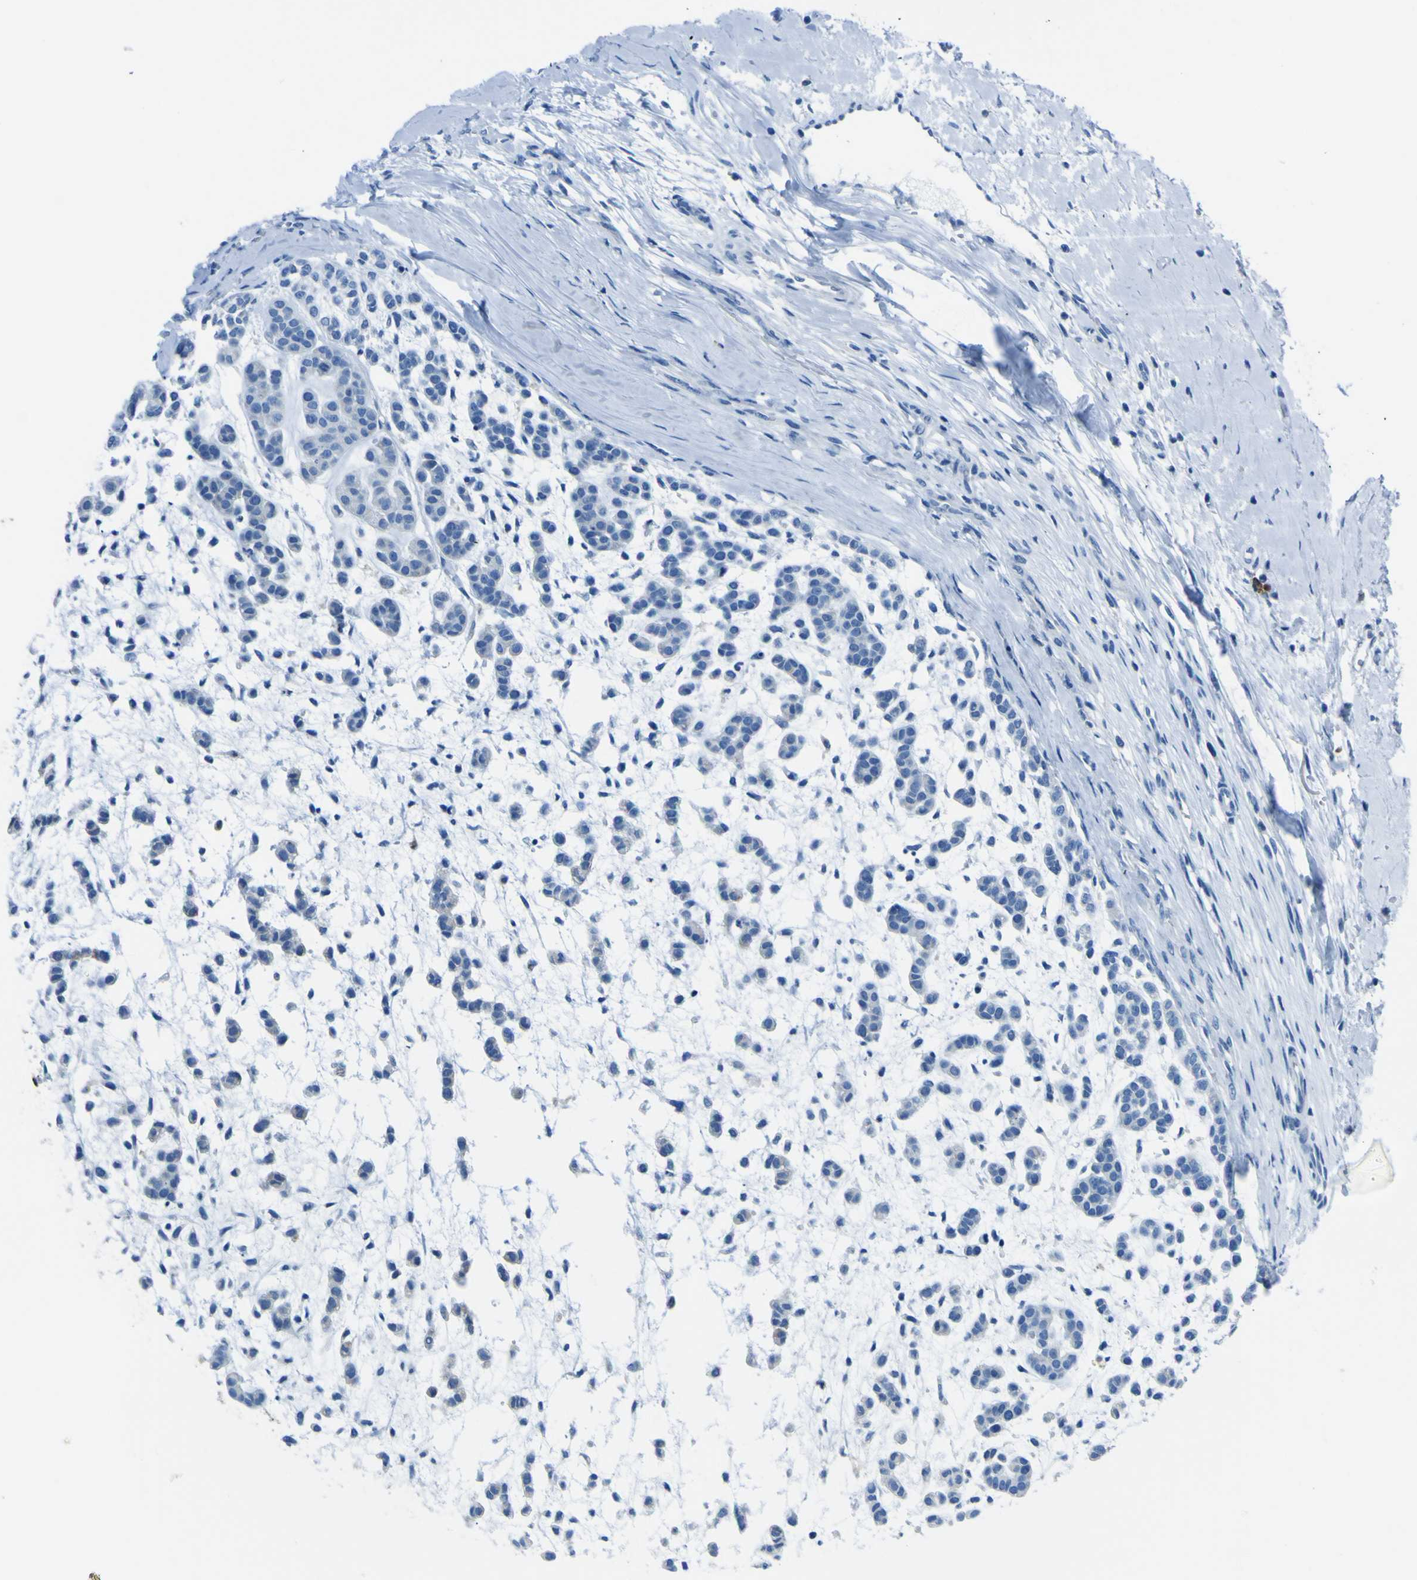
{"staining": {"intensity": "negative", "quantity": "none", "location": "none"}, "tissue": "head and neck cancer", "cell_type": "Tumor cells", "image_type": "cancer", "snomed": [{"axis": "morphology", "description": "Adenocarcinoma, NOS"}, {"axis": "morphology", "description": "Adenoma, NOS"}, {"axis": "topography", "description": "Head-Neck"}], "caption": "DAB immunohistochemical staining of head and neck cancer (adenocarcinoma) exhibits no significant expression in tumor cells. (Stains: DAB (3,3'-diaminobenzidine) immunohistochemistry (IHC) with hematoxylin counter stain, Microscopy: brightfield microscopy at high magnification).", "gene": "ACSL1", "patient": {"sex": "female", "age": 55}}